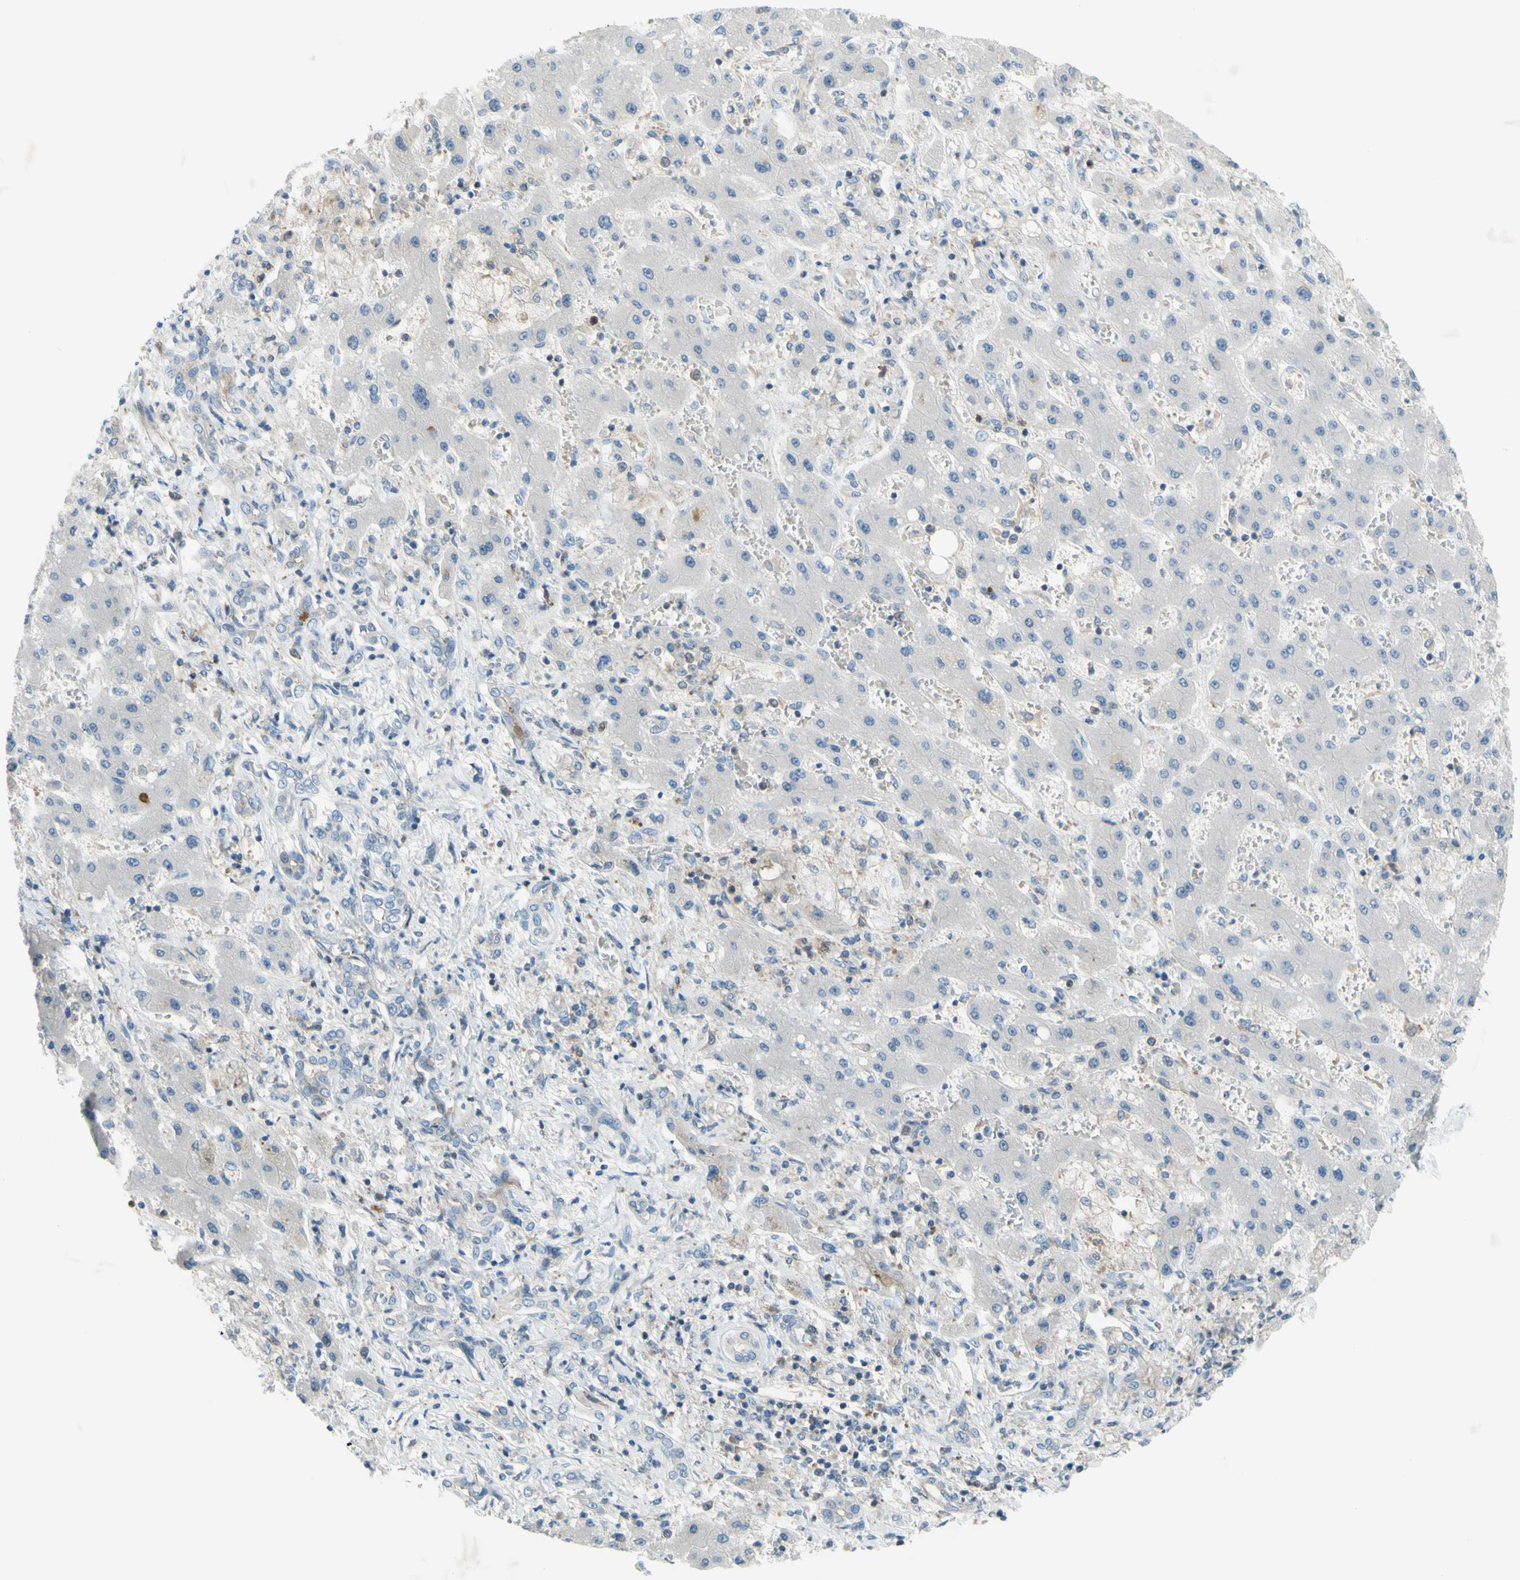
{"staining": {"intensity": "negative", "quantity": "none", "location": "none"}, "tissue": "liver cancer", "cell_type": "Tumor cells", "image_type": "cancer", "snomed": [{"axis": "morphology", "description": "Cholangiocarcinoma"}, {"axis": "topography", "description": "Liver"}], "caption": "Immunohistochemistry histopathology image of human liver cancer stained for a protein (brown), which shows no positivity in tumor cells. (DAB (3,3'-diaminobenzidine) immunohistochemistry (IHC) with hematoxylin counter stain).", "gene": "PAK2", "patient": {"sex": "male", "age": 50}}